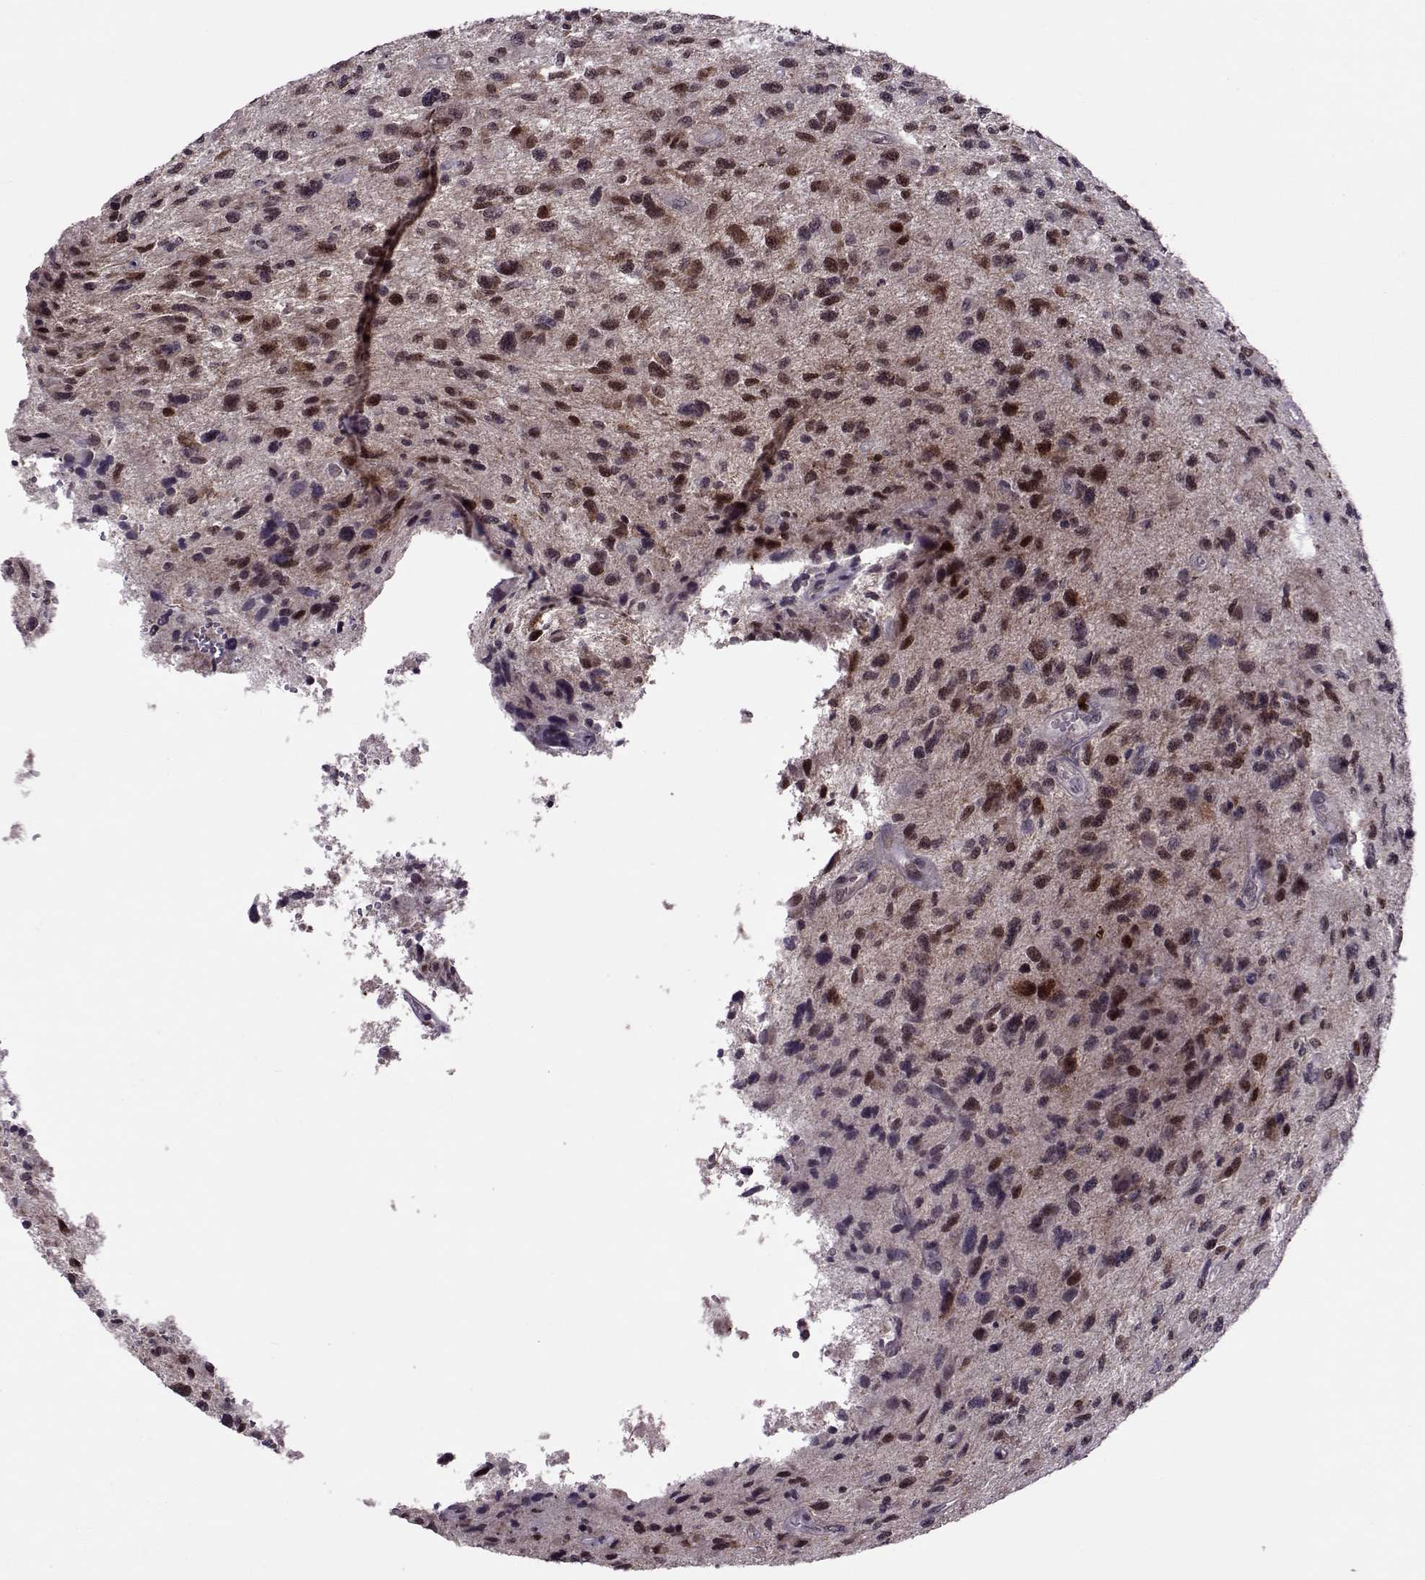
{"staining": {"intensity": "moderate", "quantity": "<25%", "location": "cytoplasmic/membranous,nuclear"}, "tissue": "glioma", "cell_type": "Tumor cells", "image_type": "cancer", "snomed": [{"axis": "morphology", "description": "Glioma, malignant, NOS"}, {"axis": "morphology", "description": "Glioma, malignant, High grade"}, {"axis": "topography", "description": "Brain"}], "caption": "DAB immunohistochemical staining of malignant glioma (high-grade) shows moderate cytoplasmic/membranous and nuclear protein positivity in approximately <25% of tumor cells.", "gene": "CDK4", "patient": {"sex": "female", "age": 71}}